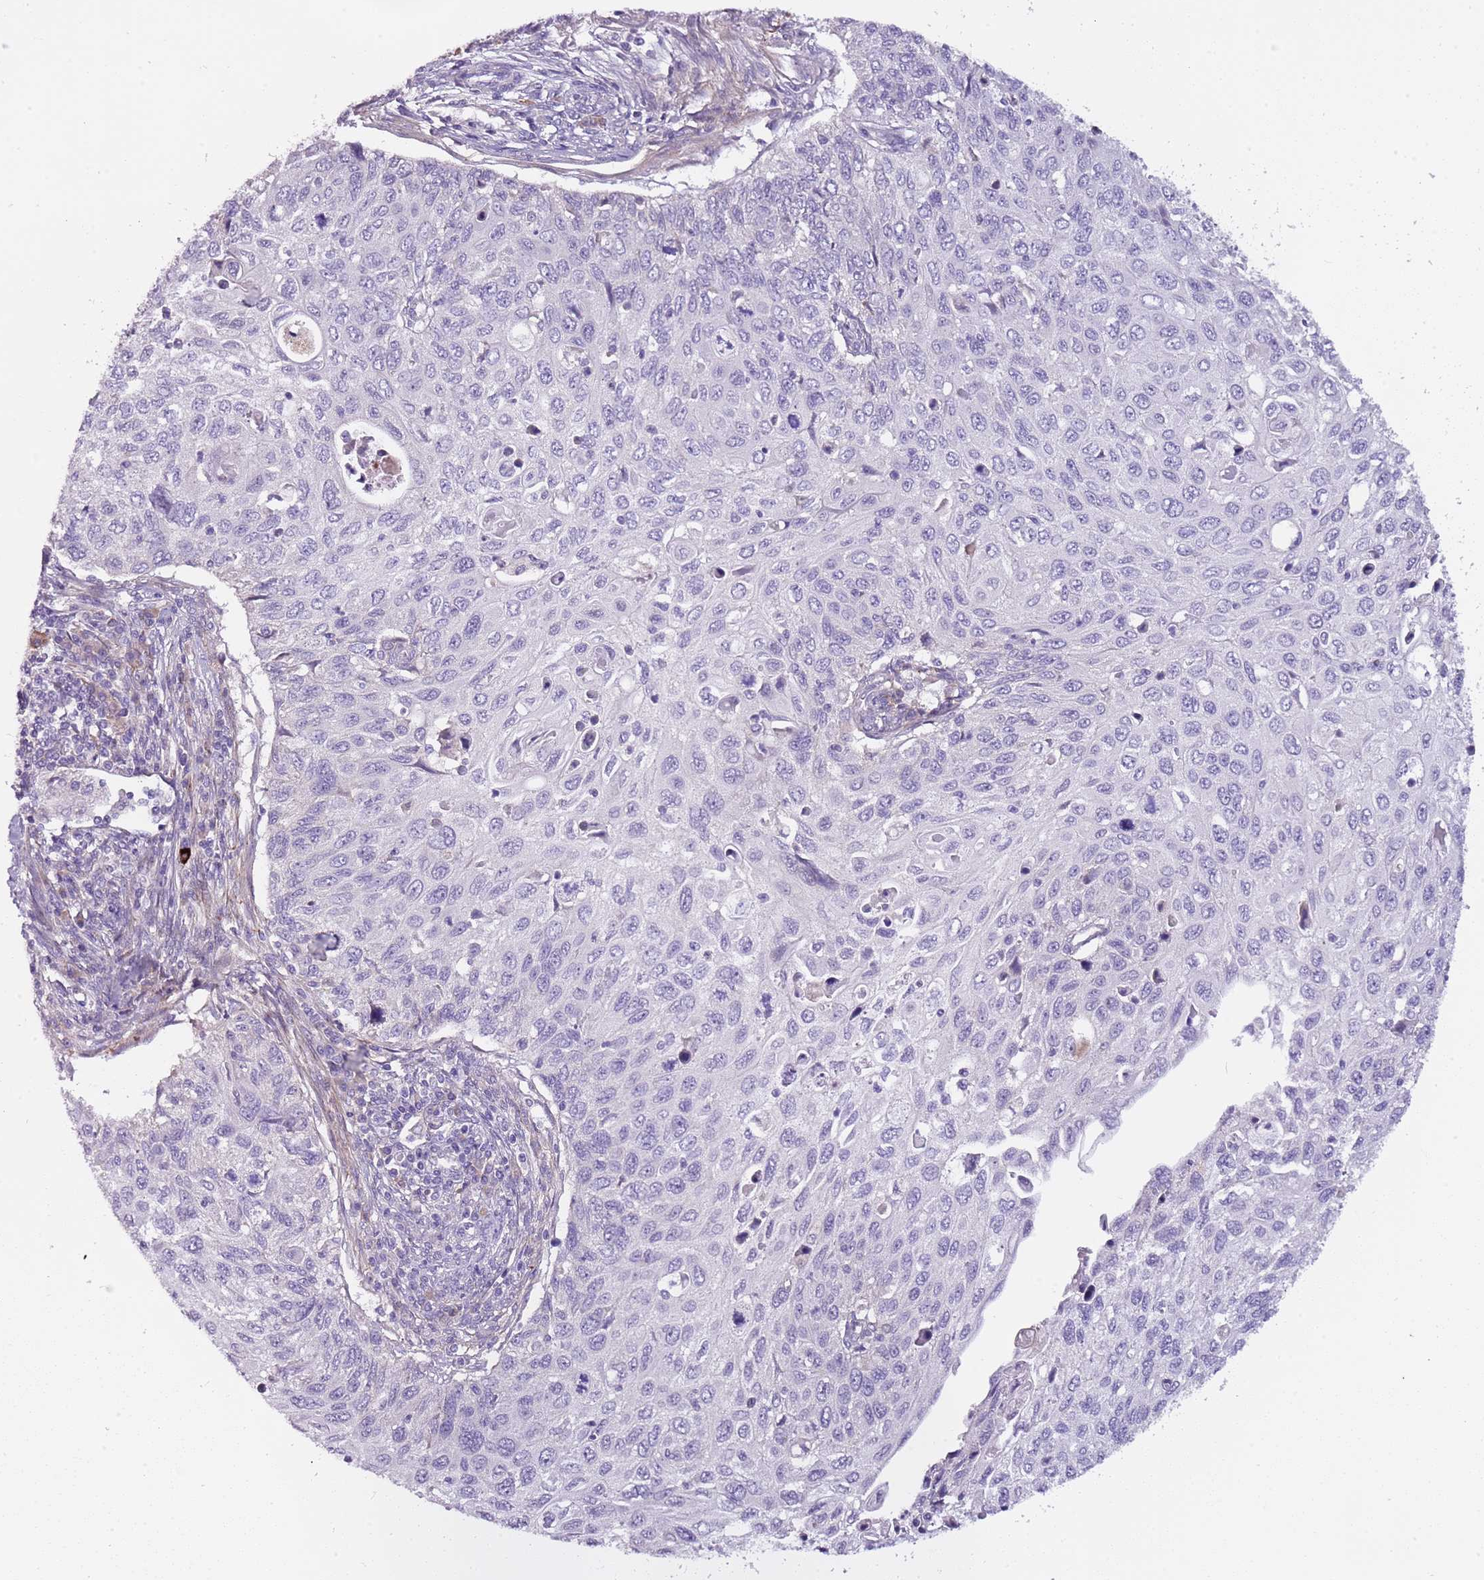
{"staining": {"intensity": "negative", "quantity": "none", "location": "none"}, "tissue": "cervical cancer", "cell_type": "Tumor cells", "image_type": "cancer", "snomed": [{"axis": "morphology", "description": "Squamous cell carcinoma, NOS"}, {"axis": "topography", "description": "Cervix"}], "caption": "High power microscopy histopathology image of an IHC image of cervical cancer (squamous cell carcinoma), revealing no significant staining in tumor cells.", "gene": "NKX2-3", "patient": {"sex": "female", "age": 70}}